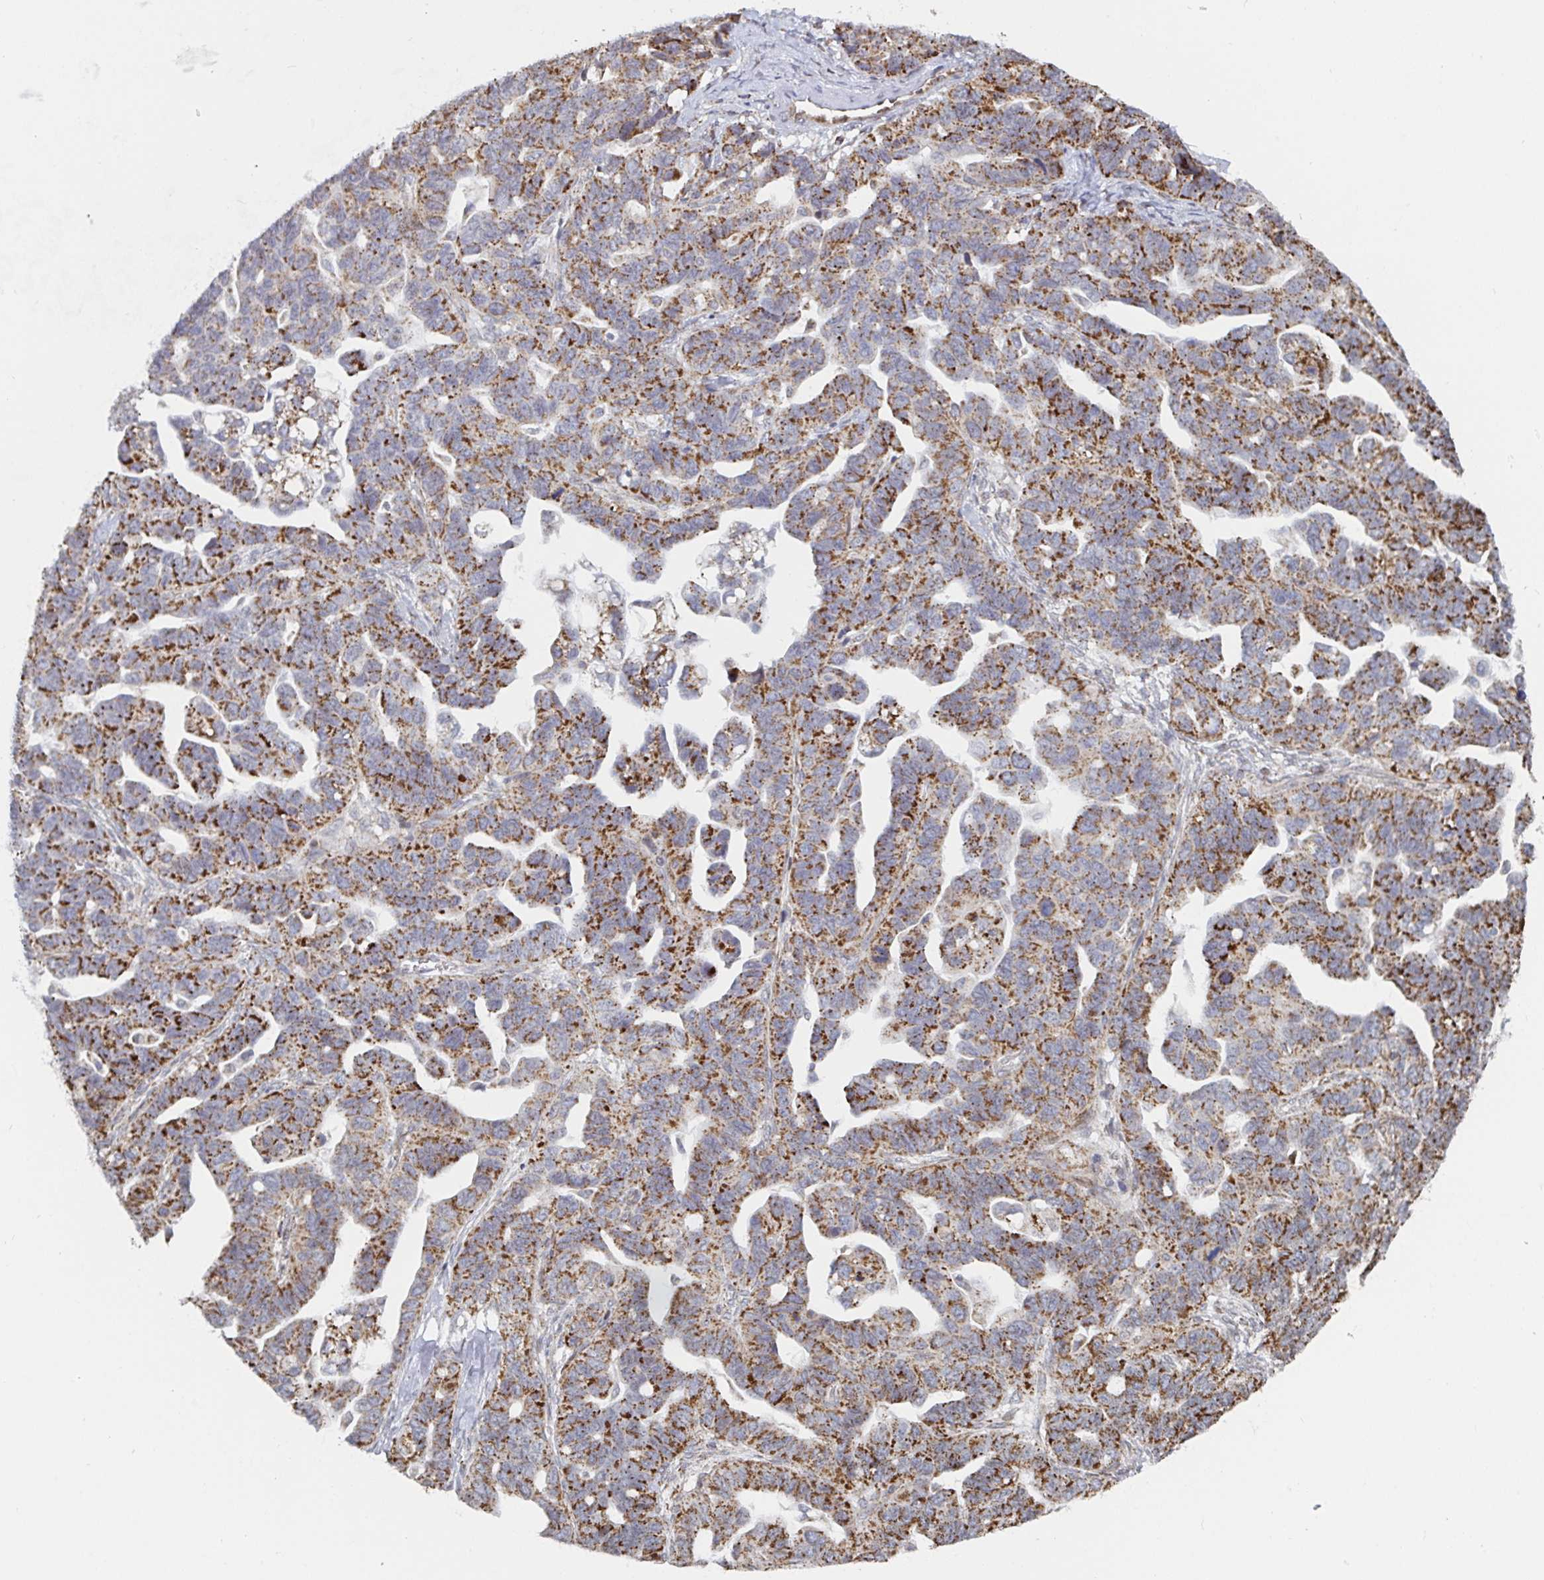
{"staining": {"intensity": "moderate", "quantity": ">75%", "location": "cytoplasmic/membranous"}, "tissue": "ovarian cancer", "cell_type": "Tumor cells", "image_type": "cancer", "snomed": [{"axis": "morphology", "description": "Cystadenocarcinoma, serous, NOS"}, {"axis": "topography", "description": "Ovary"}], "caption": "Brown immunohistochemical staining in human ovarian cancer (serous cystadenocarcinoma) exhibits moderate cytoplasmic/membranous staining in about >75% of tumor cells.", "gene": "STARD8", "patient": {"sex": "female", "age": 69}}